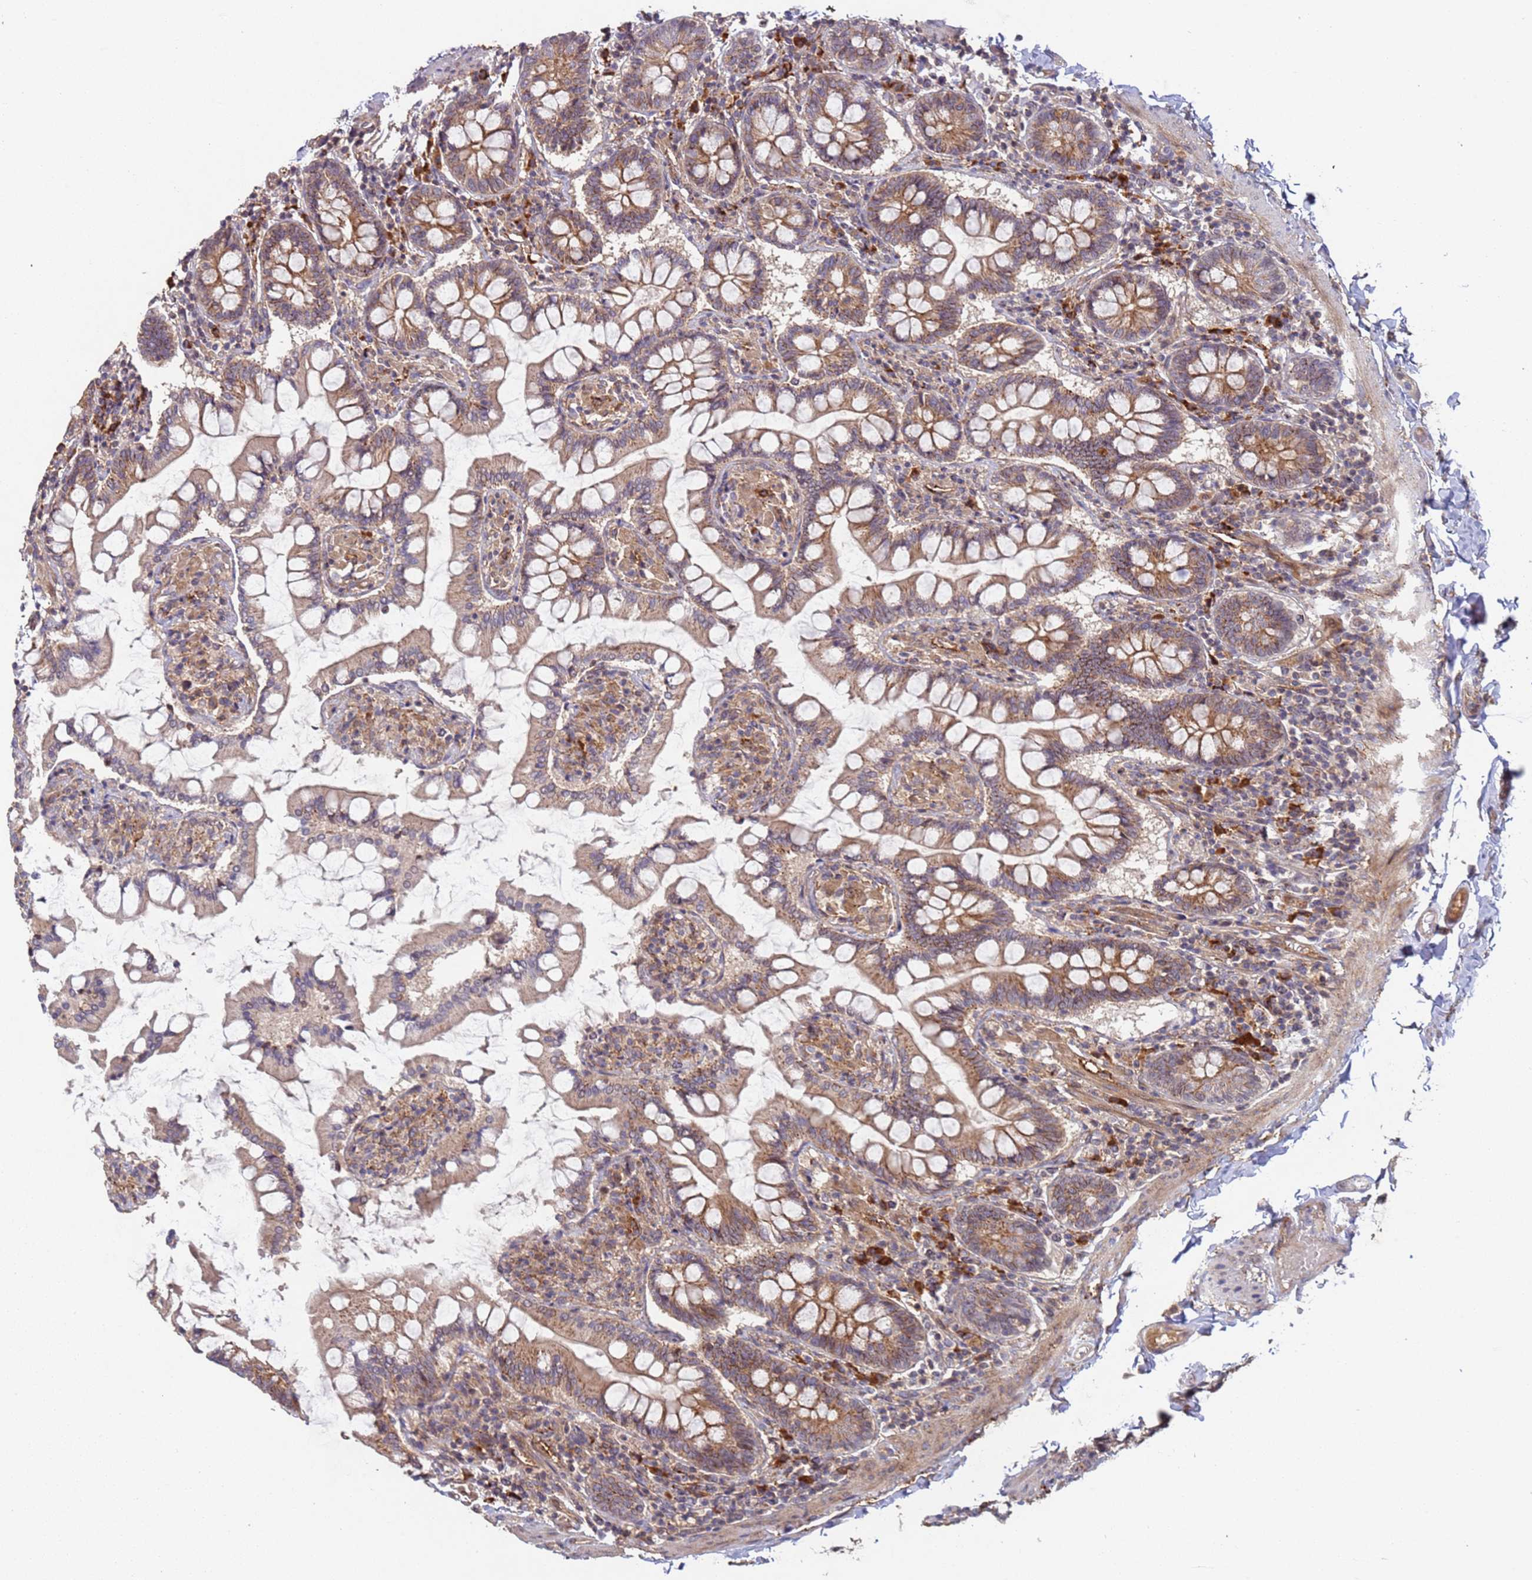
{"staining": {"intensity": "moderate", "quantity": ">75%", "location": "cytoplasmic/membranous"}, "tissue": "small intestine", "cell_type": "Glandular cells", "image_type": "normal", "snomed": [{"axis": "morphology", "description": "Normal tissue, NOS"}, {"axis": "topography", "description": "Small intestine"}], "caption": "Protein analysis of unremarkable small intestine exhibits moderate cytoplasmic/membranous positivity in about >75% of glandular cells. Ihc stains the protein in brown and the nuclei are stained blue.", "gene": "KANSL1L", "patient": {"sex": "male", "age": 41}}